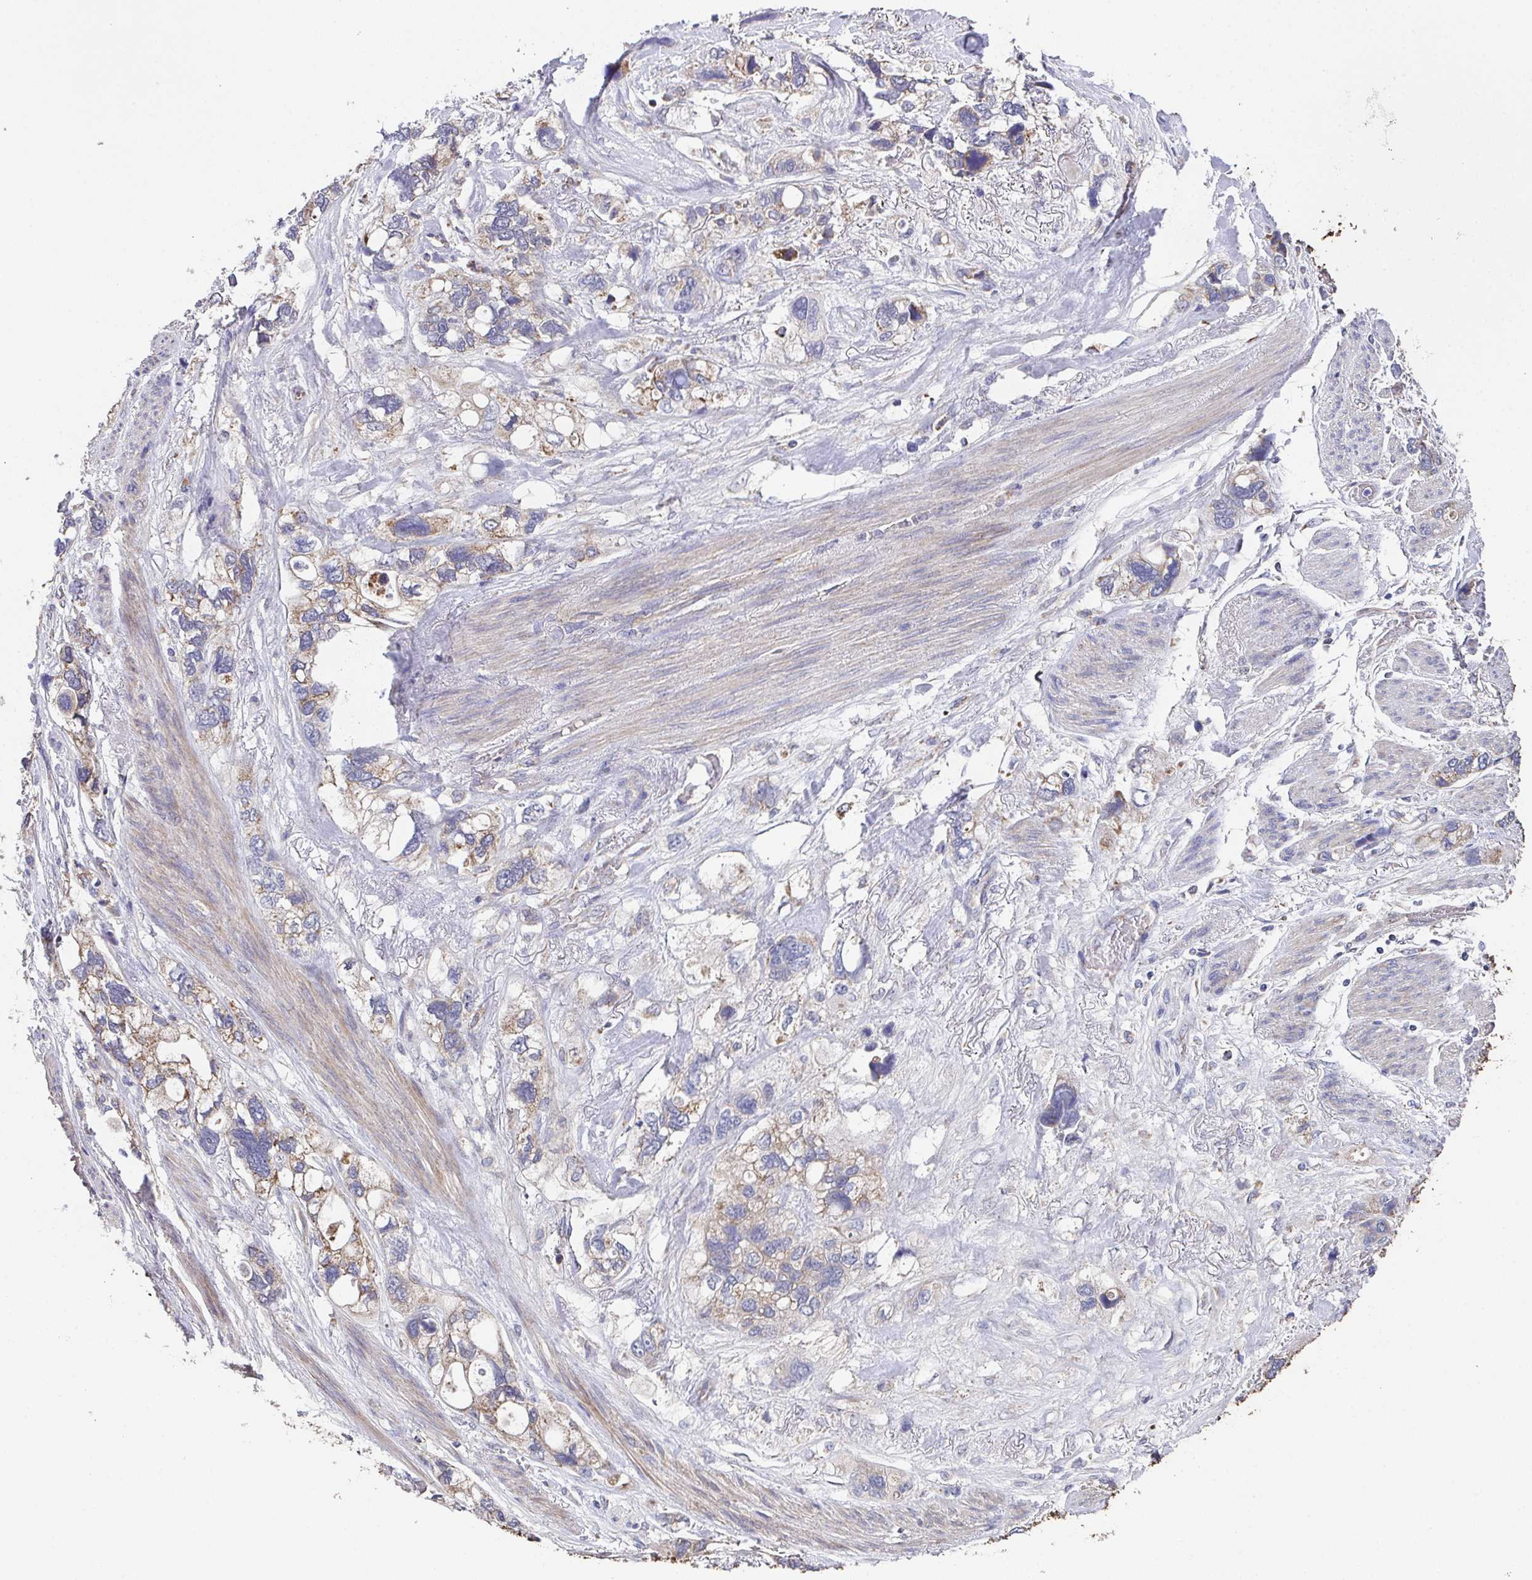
{"staining": {"intensity": "weak", "quantity": "25%-75%", "location": "cytoplasmic/membranous"}, "tissue": "stomach cancer", "cell_type": "Tumor cells", "image_type": "cancer", "snomed": [{"axis": "morphology", "description": "Adenocarcinoma, NOS"}, {"axis": "topography", "description": "Stomach, upper"}], "caption": "Human adenocarcinoma (stomach) stained with a protein marker exhibits weak staining in tumor cells.", "gene": "MT-ND3", "patient": {"sex": "female", "age": 81}}